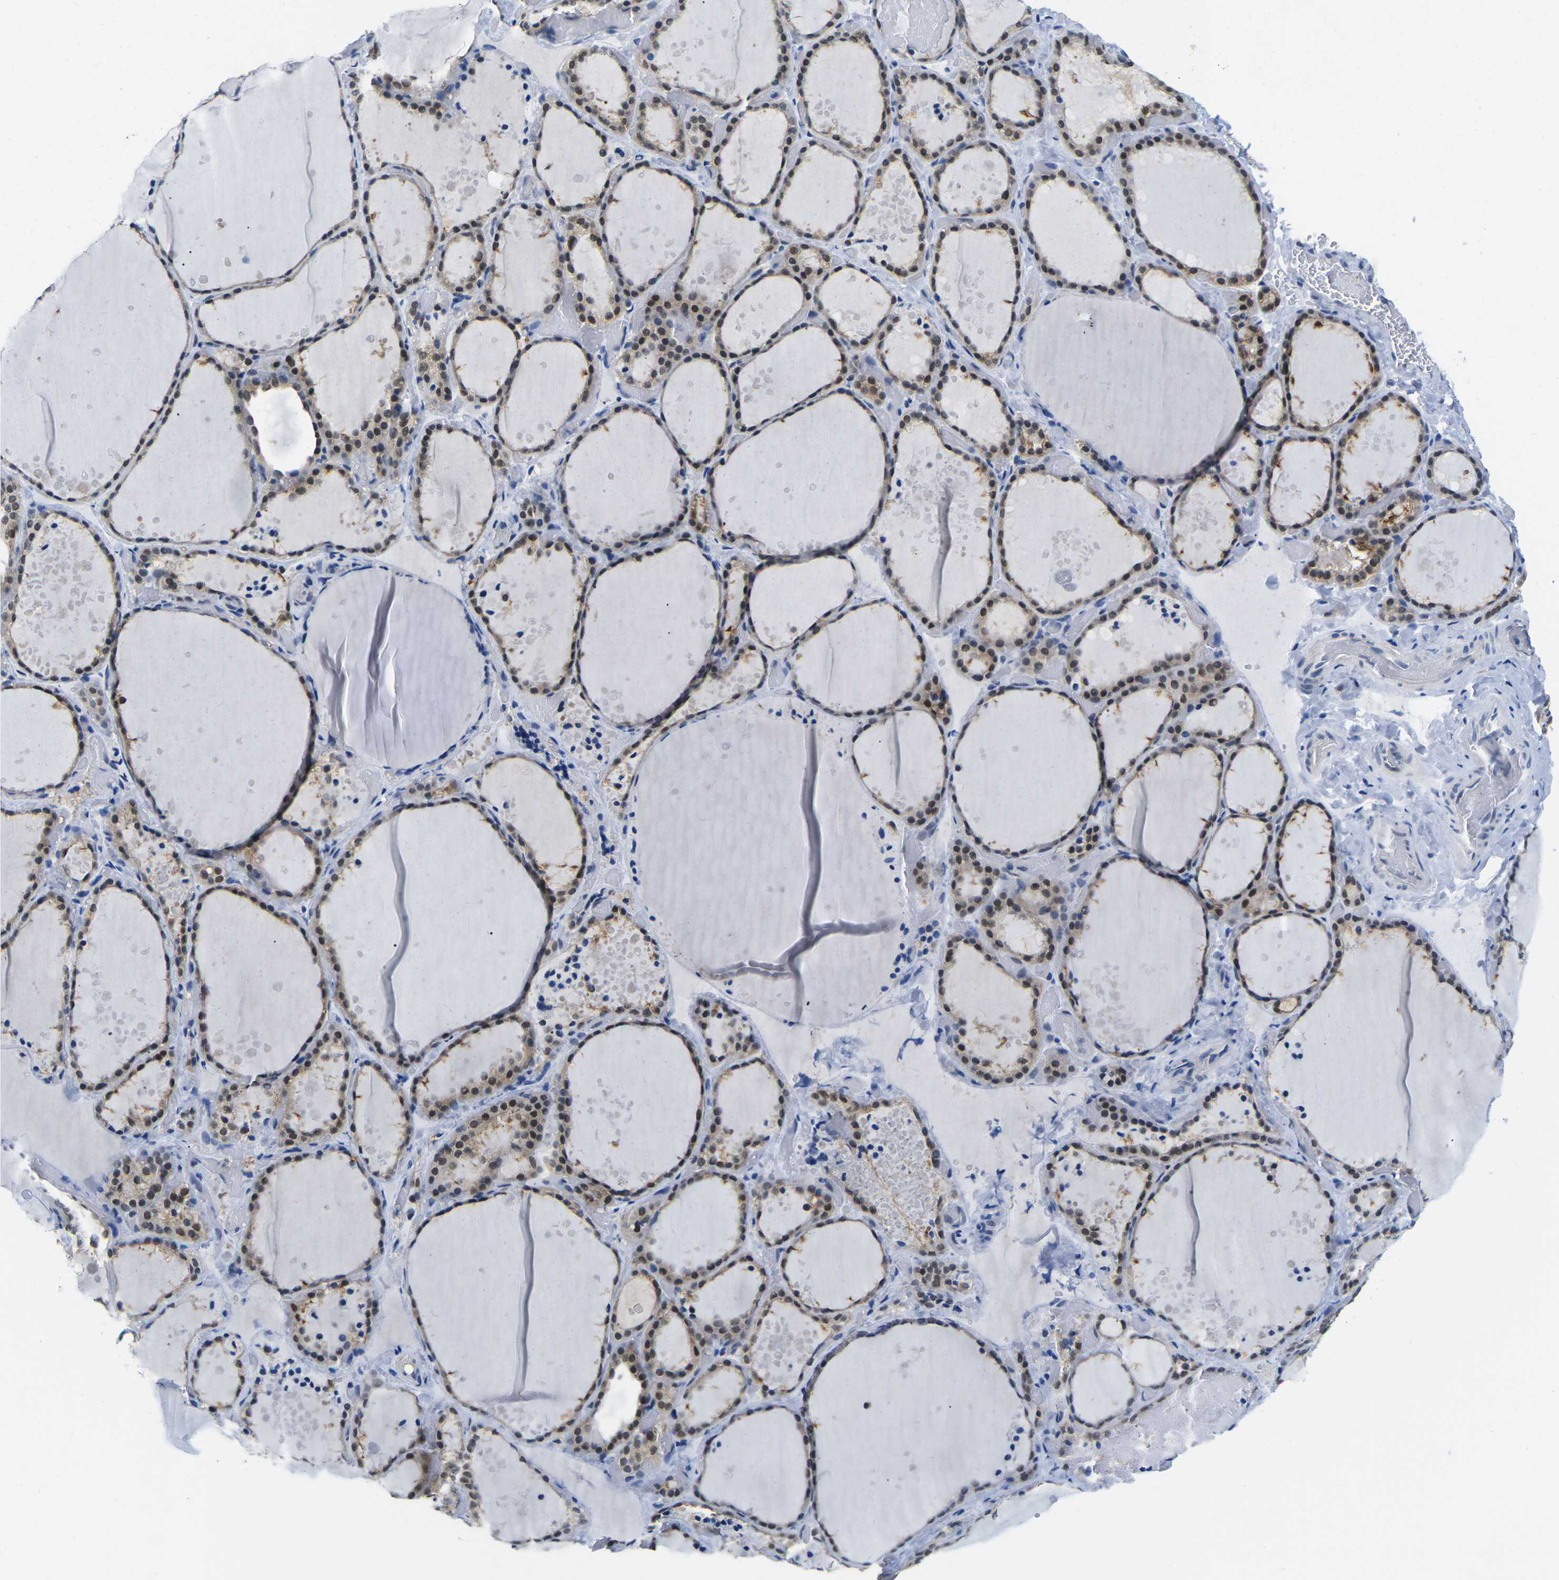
{"staining": {"intensity": "moderate", "quantity": ">75%", "location": "nuclear"}, "tissue": "thyroid gland", "cell_type": "Glandular cells", "image_type": "normal", "snomed": [{"axis": "morphology", "description": "Normal tissue, NOS"}, {"axis": "topography", "description": "Thyroid gland"}], "caption": "High-magnification brightfield microscopy of unremarkable thyroid gland stained with DAB (3,3'-diaminobenzidine) (brown) and counterstained with hematoxylin (blue). glandular cells exhibit moderate nuclear staining is seen in approximately>75% of cells.", "gene": "UBA7", "patient": {"sex": "female", "age": 44}}